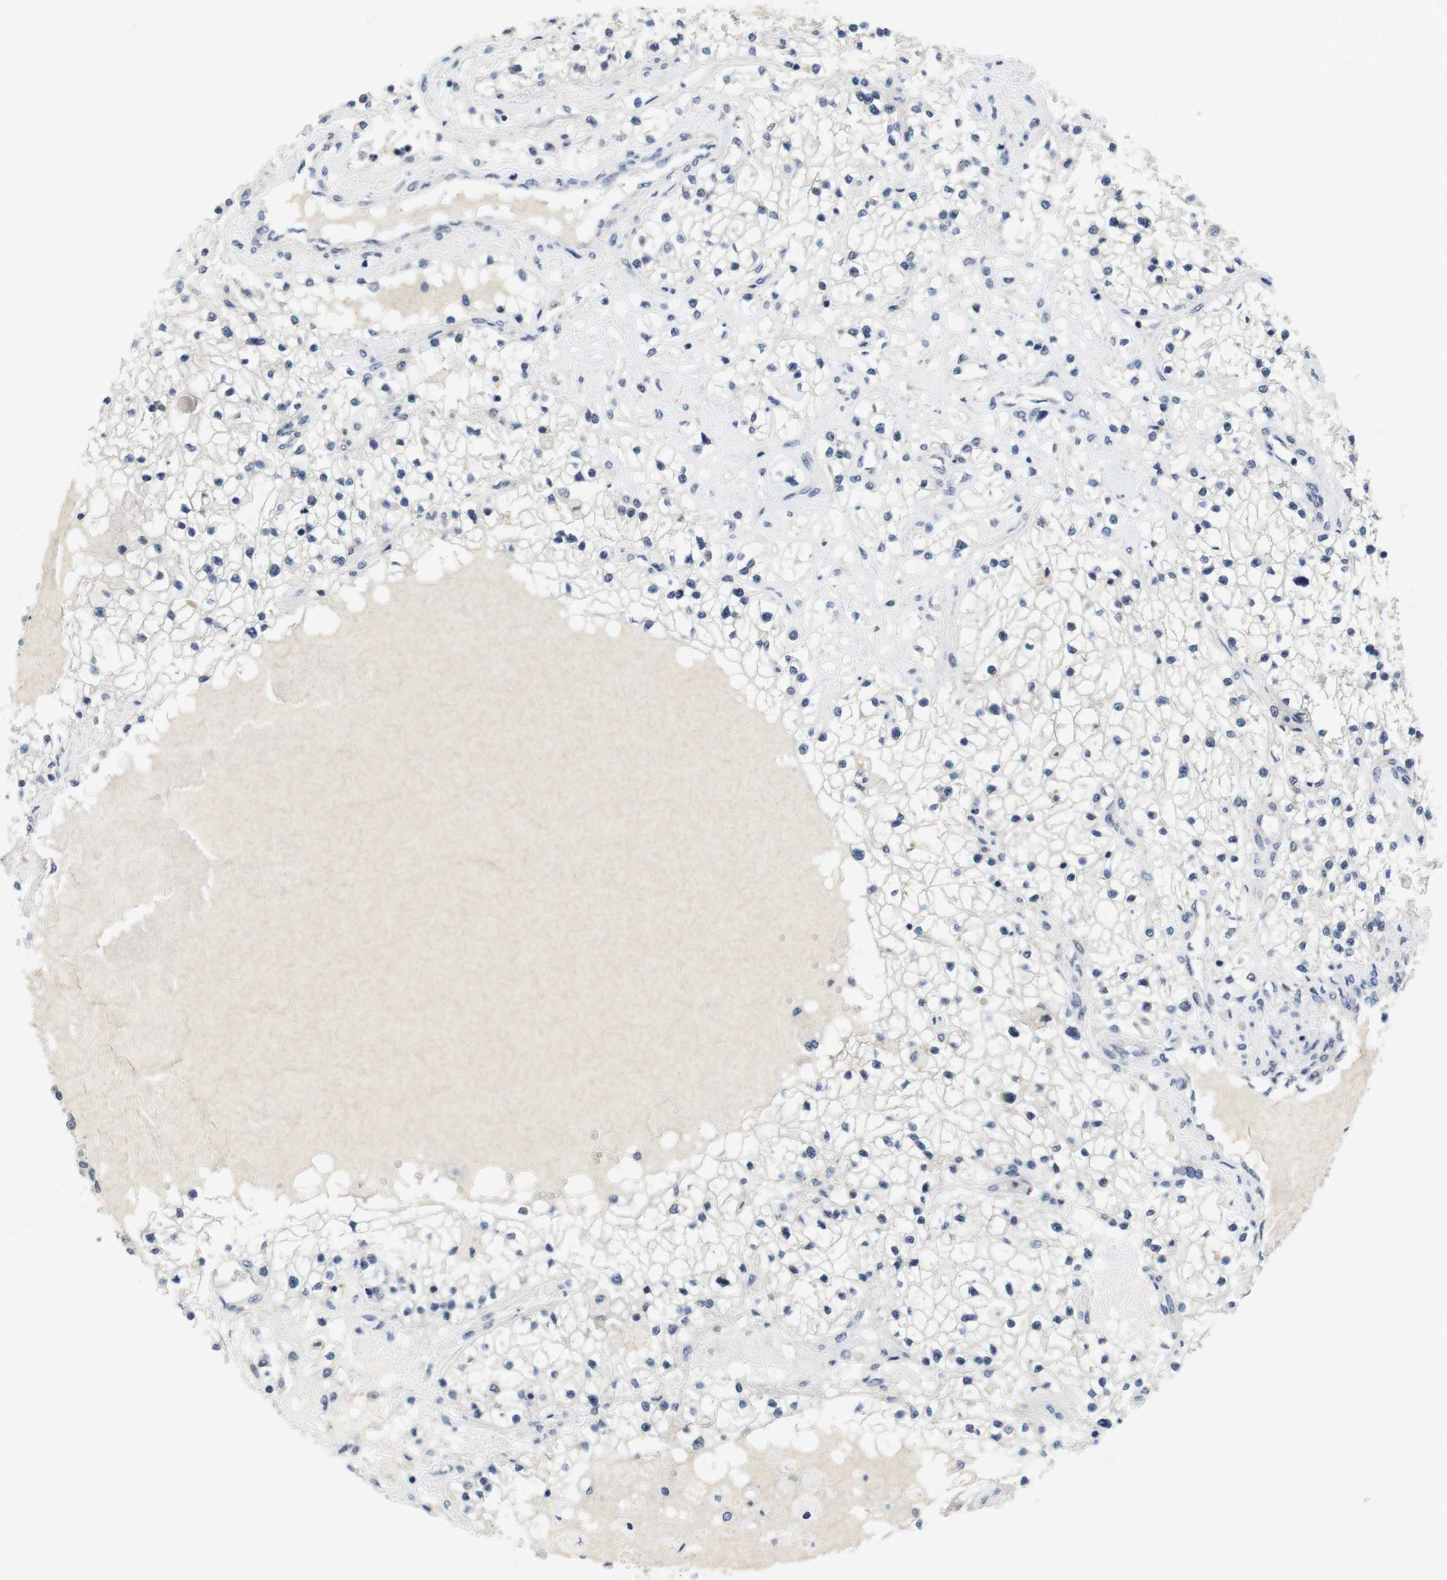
{"staining": {"intensity": "negative", "quantity": "none", "location": "none"}, "tissue": "renal cancer", "cell_type": "Tumor cells", "image_type": "cancer", "snomed": [{"axis": "morphology", "description": "Adenocarcinoma, NOS"}, {"axis": "topography", "description": "Kidney"}], "caption": "Renal cancer (adenocarcinoma) stained for a protein using immunohistochemistry (IHC) demonstrates no staining tumor cells.", "gene": "SKP2", "patient": {"sex": "male", "age": 68}}